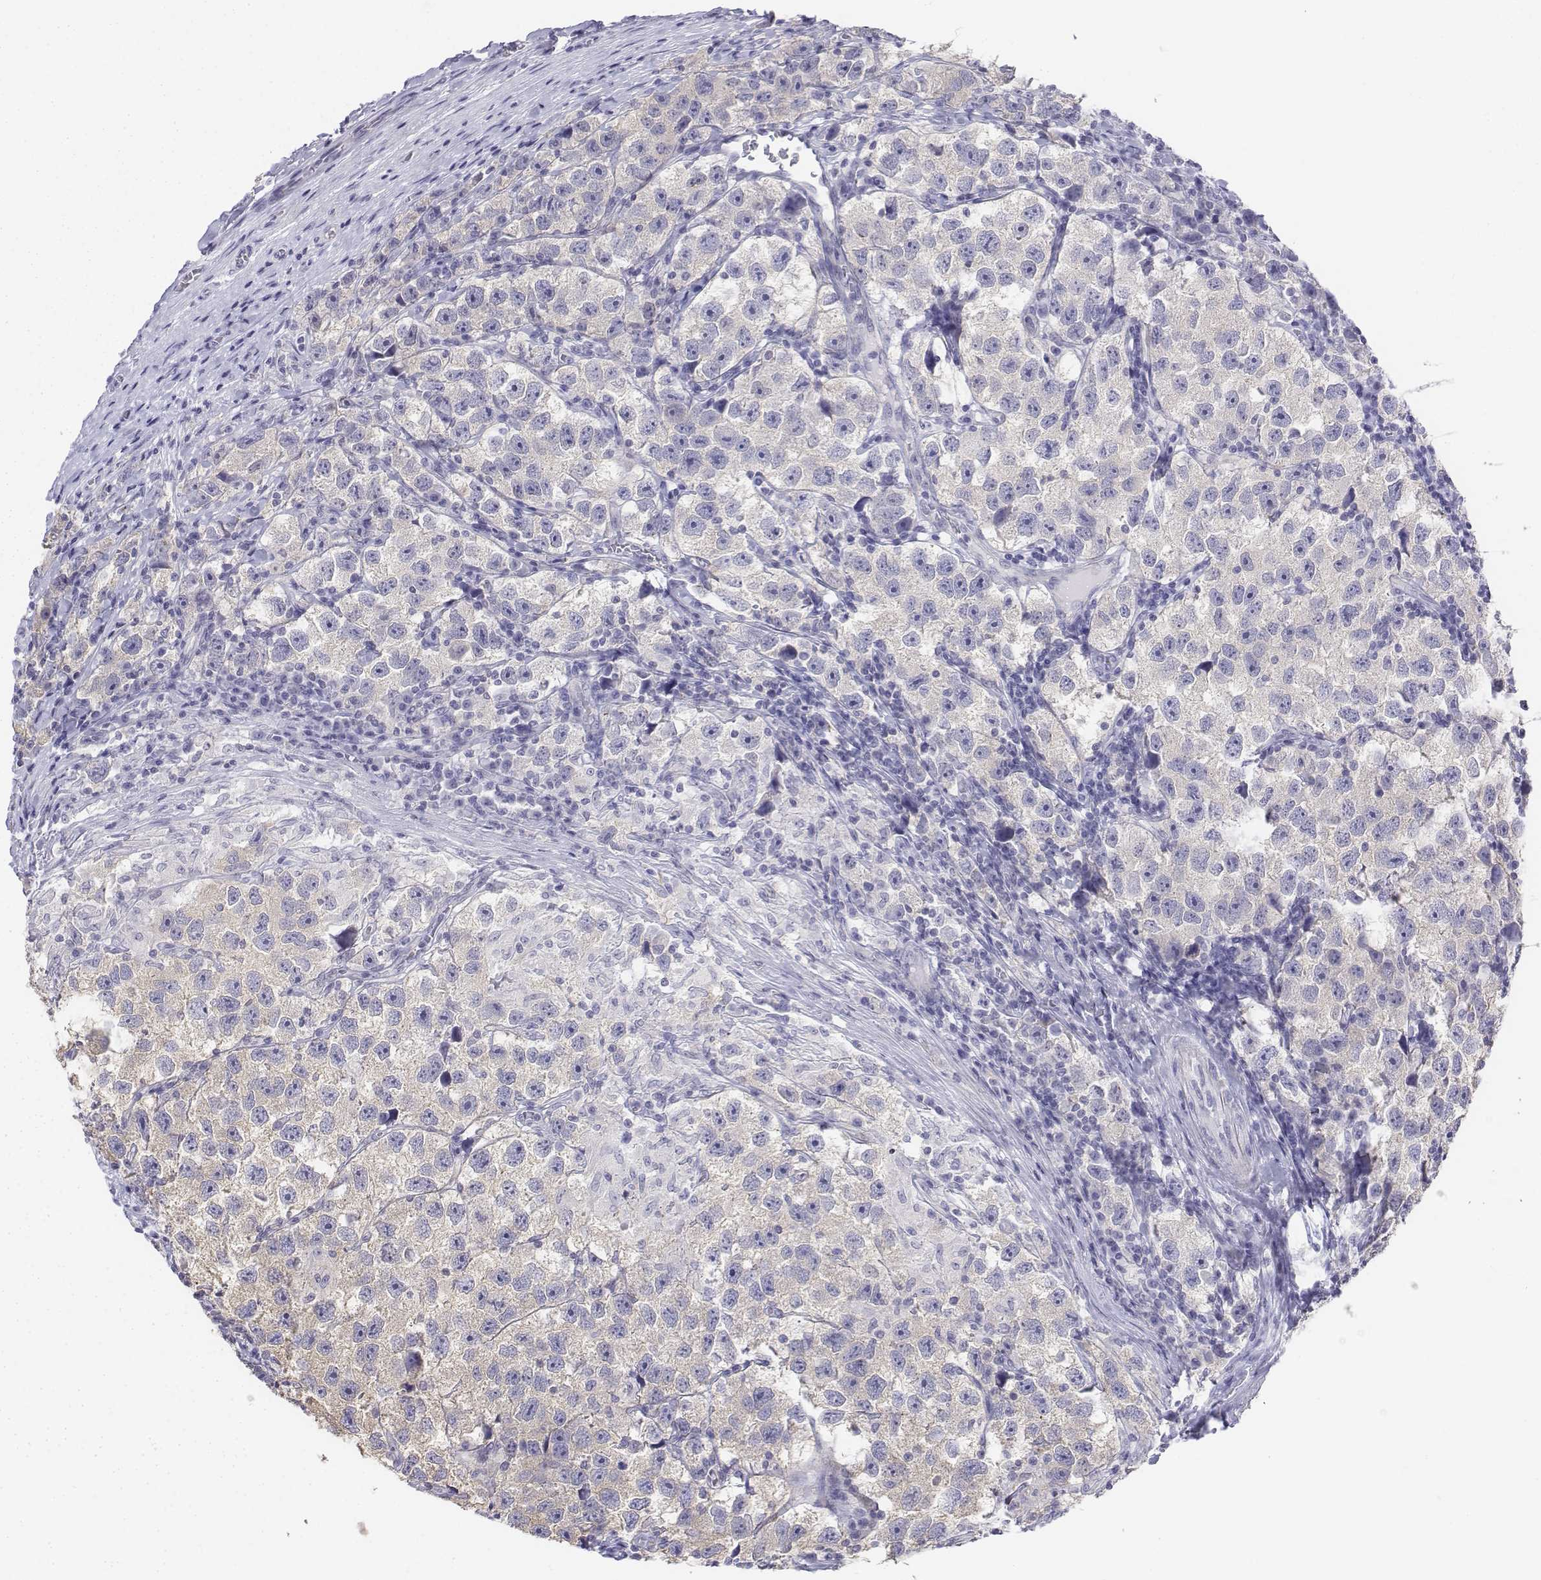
{"staining": {"intensity": "negative", "quantity": "none", "location": "none"}, "tissue": "testis cancer", "cell_type": "Tumor cells", "image_type": "cancer", "snomed": [{"axis": "morphology", "description": "Seminoma, NOS"}, {"axis": "topography", "description": "Testis"}], "caption": "The histopathology image reveals no staining of tumor cells in testis cancer (seminoma).", "gene": "LGSN", "patient": {"sex": "male", "age": 26}}